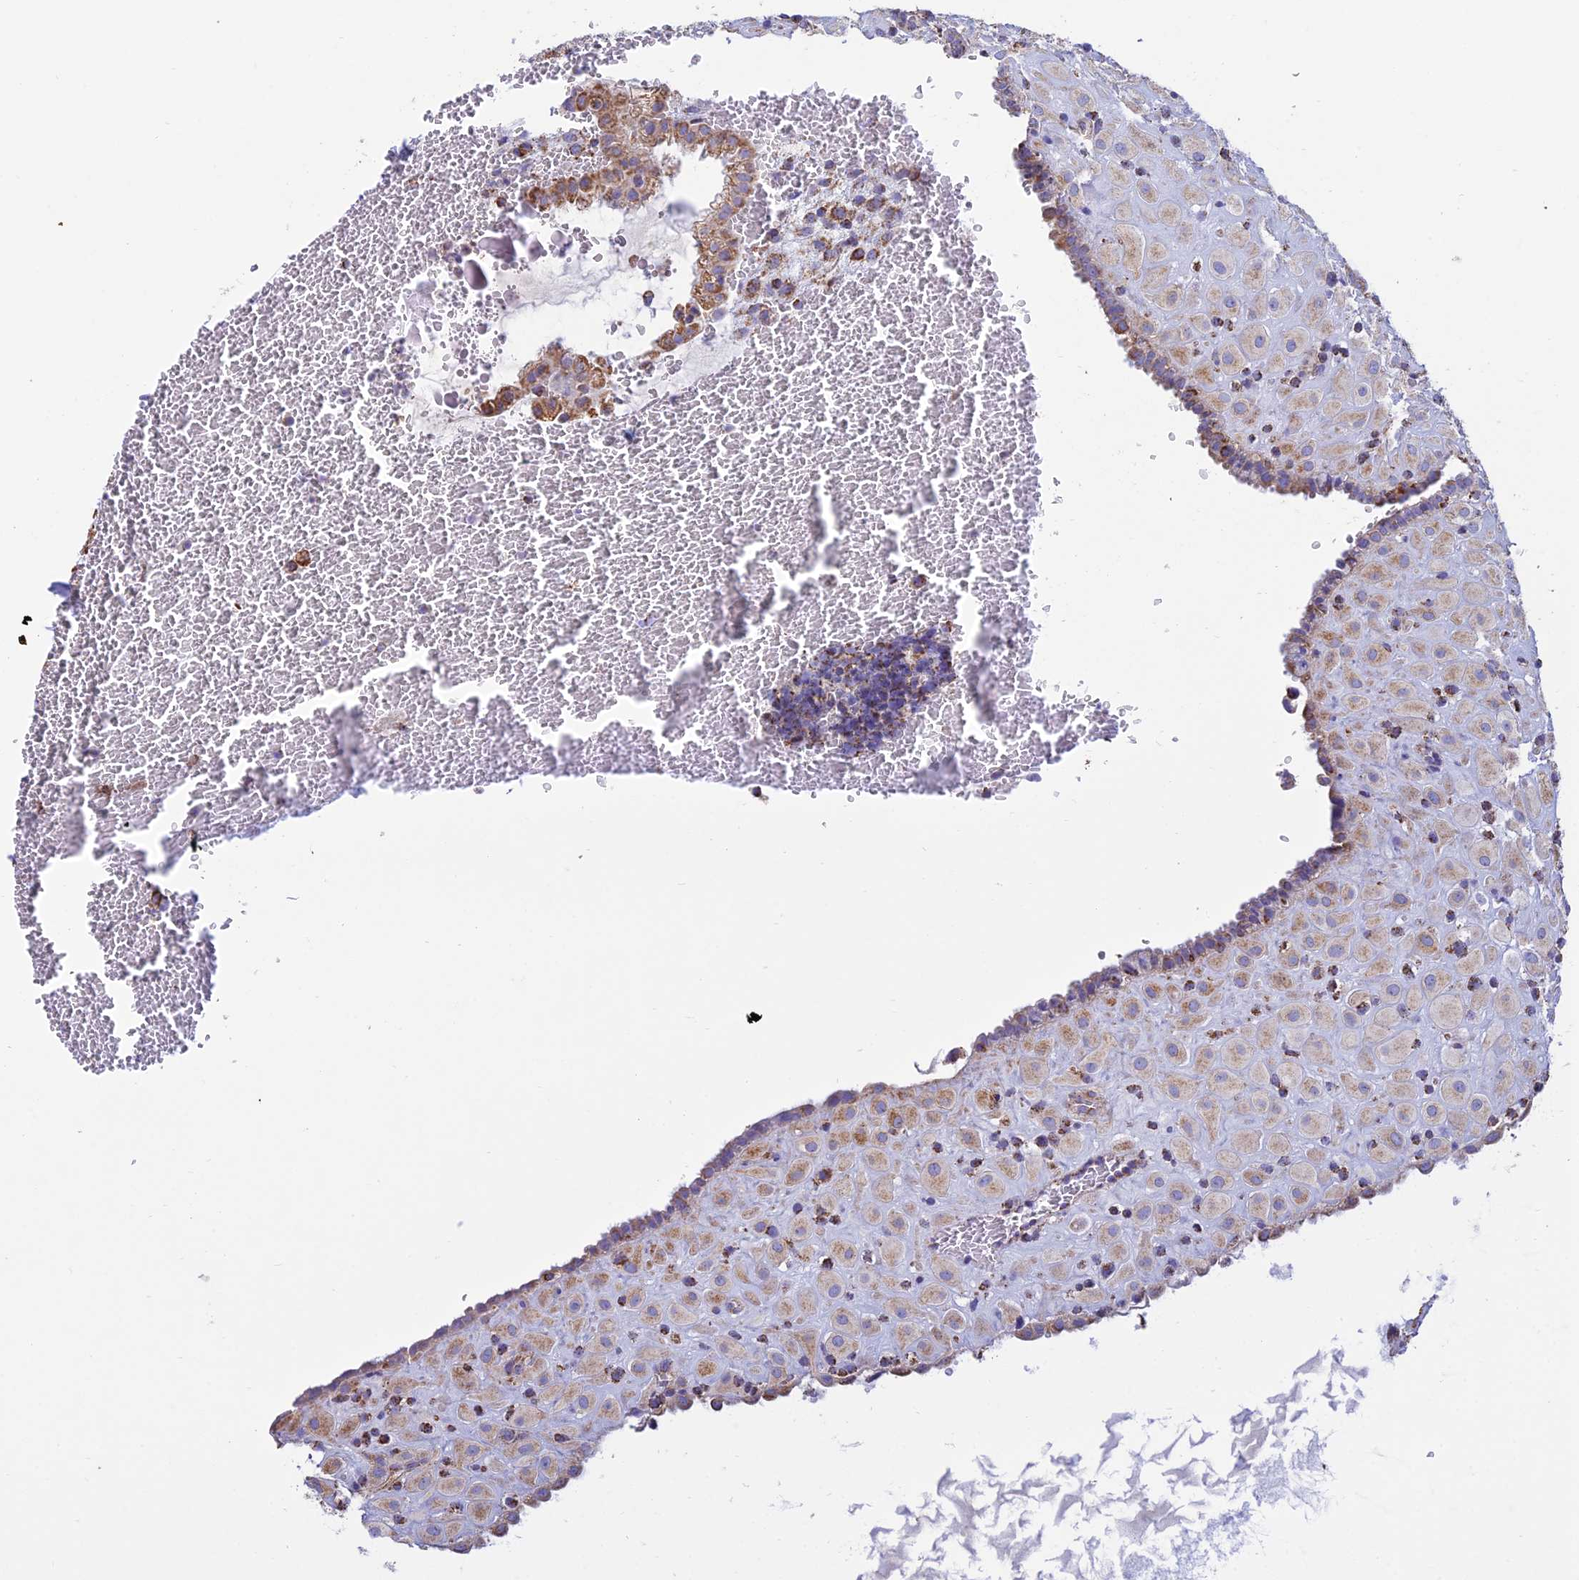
{"staining": {"intensity": "weak", "quantity": ">75%", "location": "cytoplasmic/membranous"}, "tissue": "placenta", "cell_type": "Decidual cells", "image_type": "normal", "snomed": [{"axis": "morphology", "description": "Normal tissue, NOS"}, {"axis": "topography", "description": "Placenta"}], "caption": "A low amount of weak cytoplasmic/membranous staining is identified in about >75% of decidual cells in benign placenta.", "gene": "OR2W3", "patient": {"sex": "female", "age": 35}}